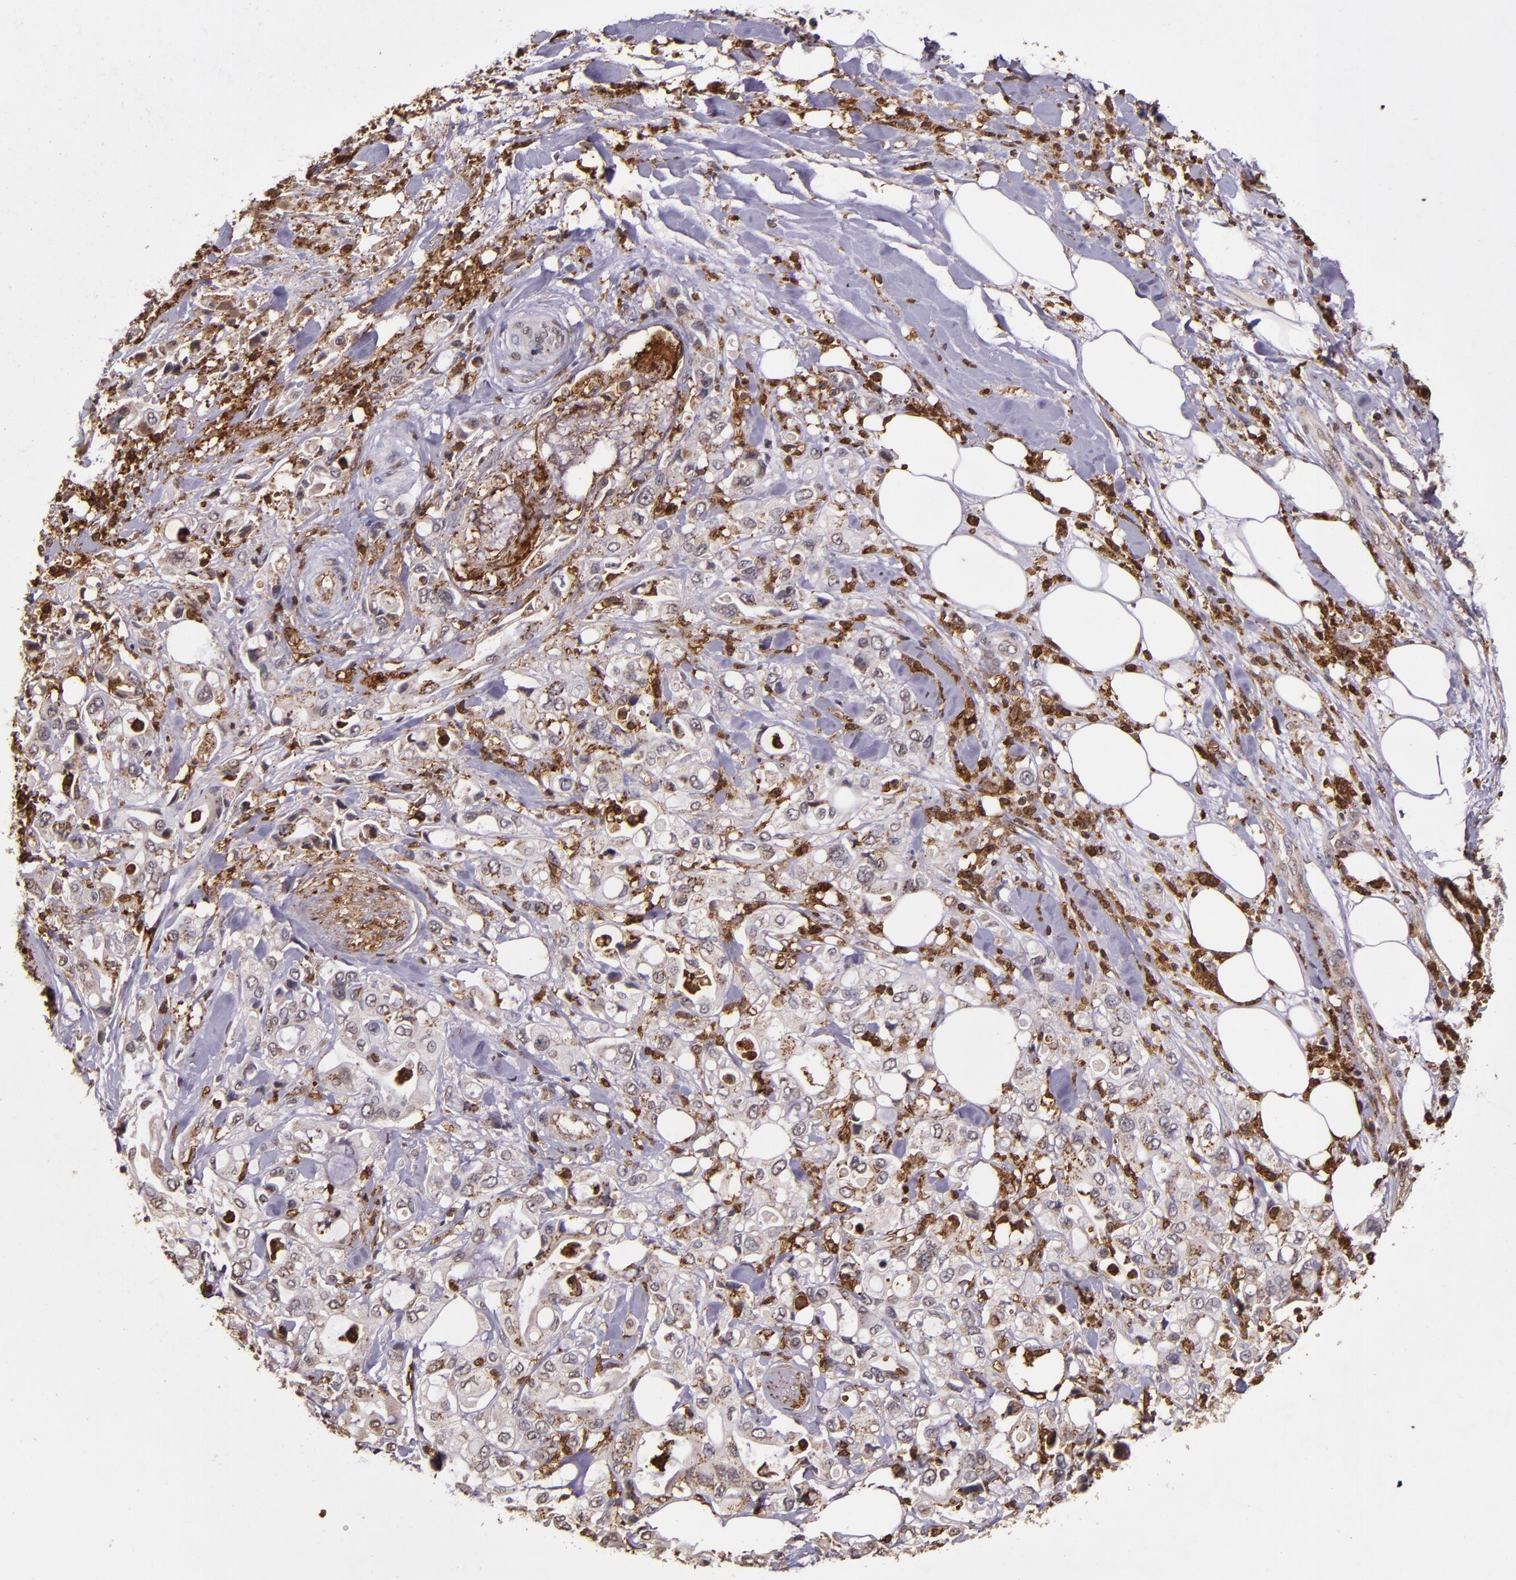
{"staining": {"intensity": "weak", "quantity": "25%-75%", "location": "cytoplasmic/membranous"}, "tissue": "pancreatic cancer", "cell_type": "Tumor cells", "image_type": "cancer", "snomed": [{"axis": "morphology", "description": "Adenocarcinoma, NOS"}, {"axis": "topography", "description": "Pancreas"}], "caption": "Pancreatic cancer (adenocarcinoma) stained with immunohistochemistry exhibits weak cytoplasmic/membranous expression in approximately 25%-75% of tumor cells.", "gene": "SLC2A3", "patient": {"sex": "male", "age": 70}}